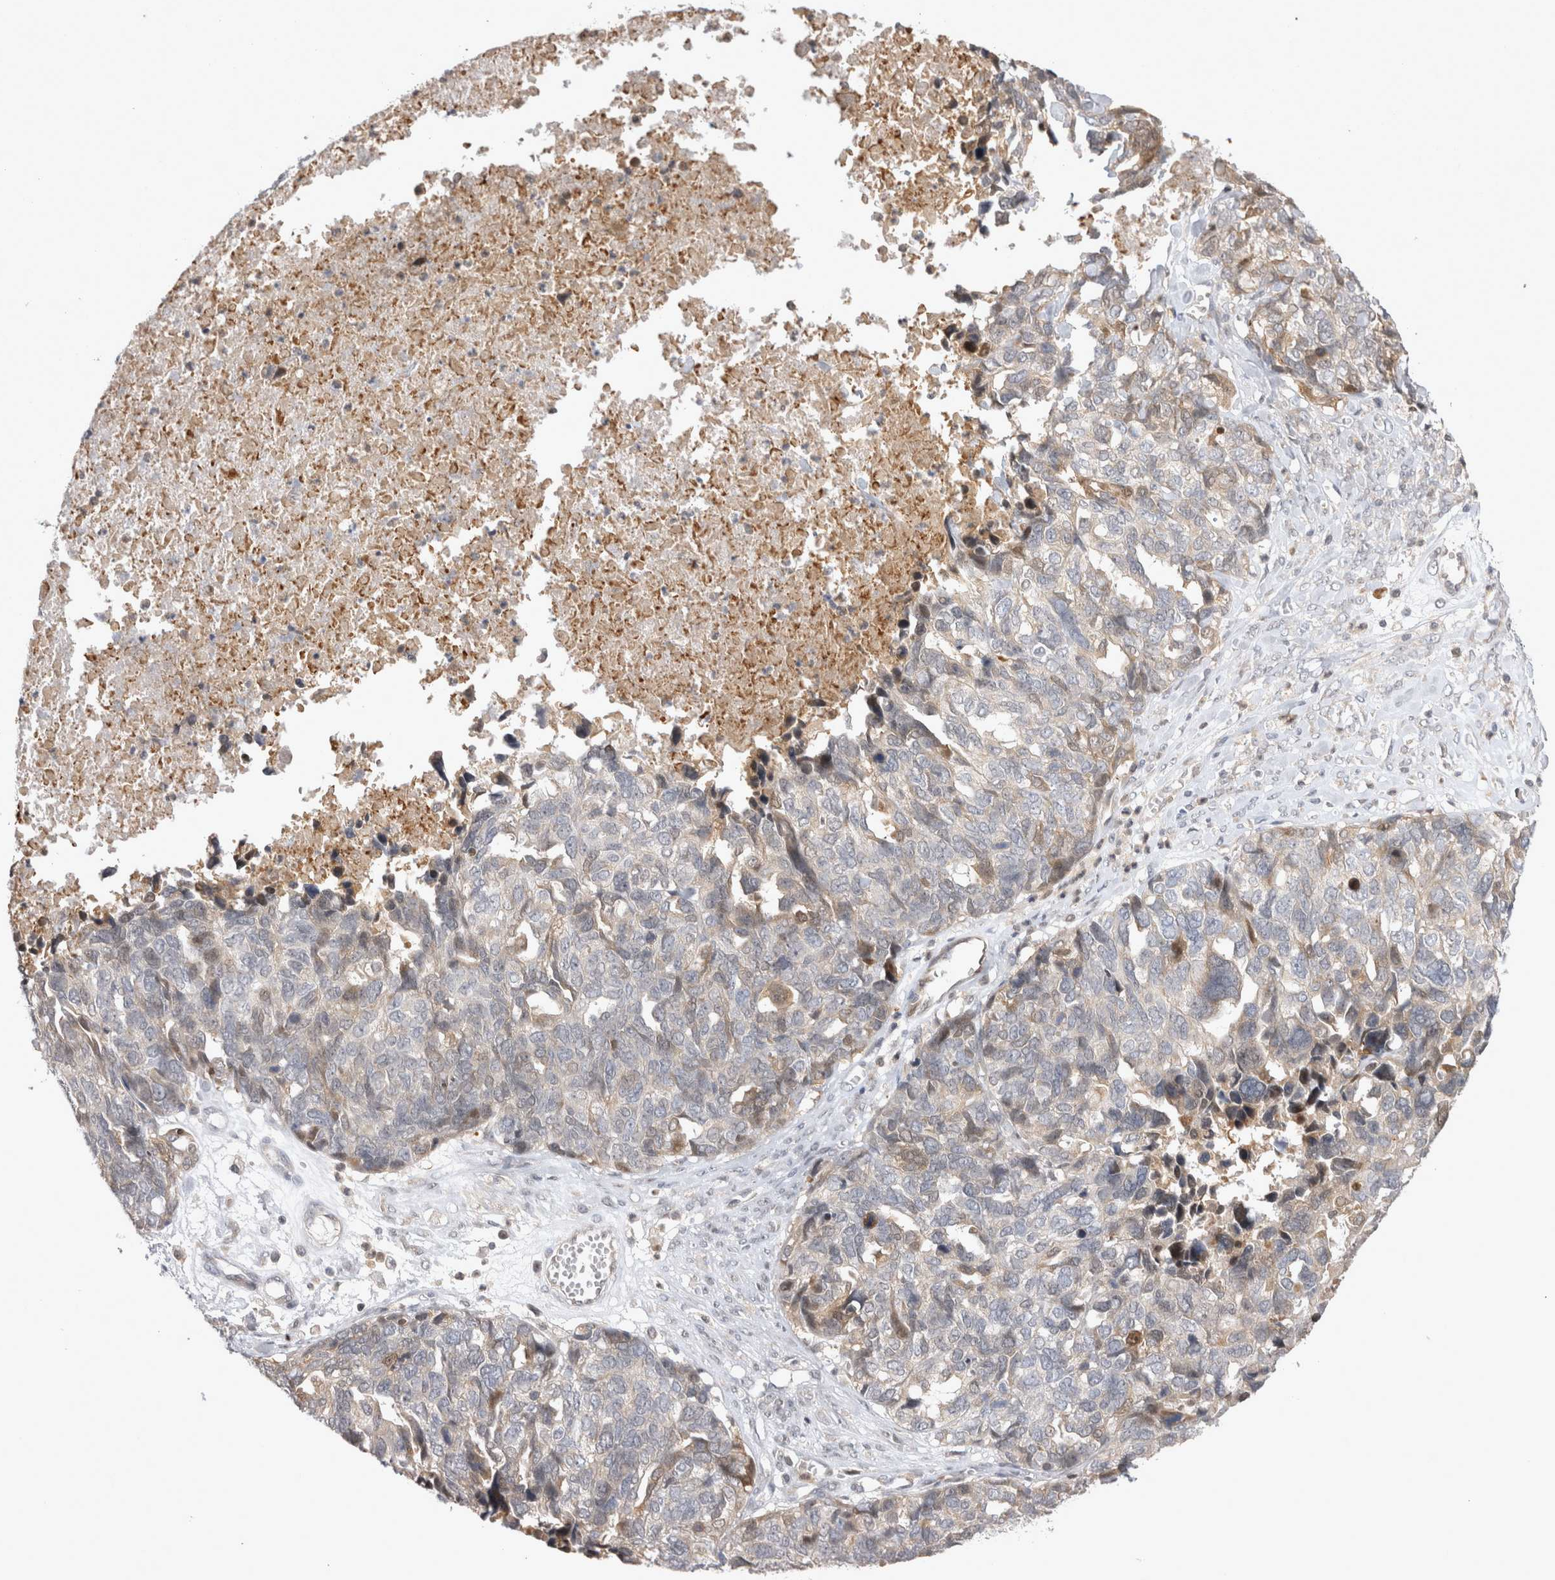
{"staining": {"intensity": "weak", "quantity": "<25%", "location": "cytoplasmic/membranous"}, "tissue": "ovarian cancer", "cell_type": "Tumor cells", "image_type": "cancer", "snomed": [{"axis": "morphology", "description": "Cystadenocarcinoma, serous, NOS"}, {"axis": "topography", "description": "Ovary"}], "caption": "Immunohistochemistry (IHC) image of serous cystadenocarcinoma (ovarian) stained for a protein (brown), which displays no positivity in tumor cells.", "gene": "CHIC2", "patient": {"sex": "female", "age": 79}}